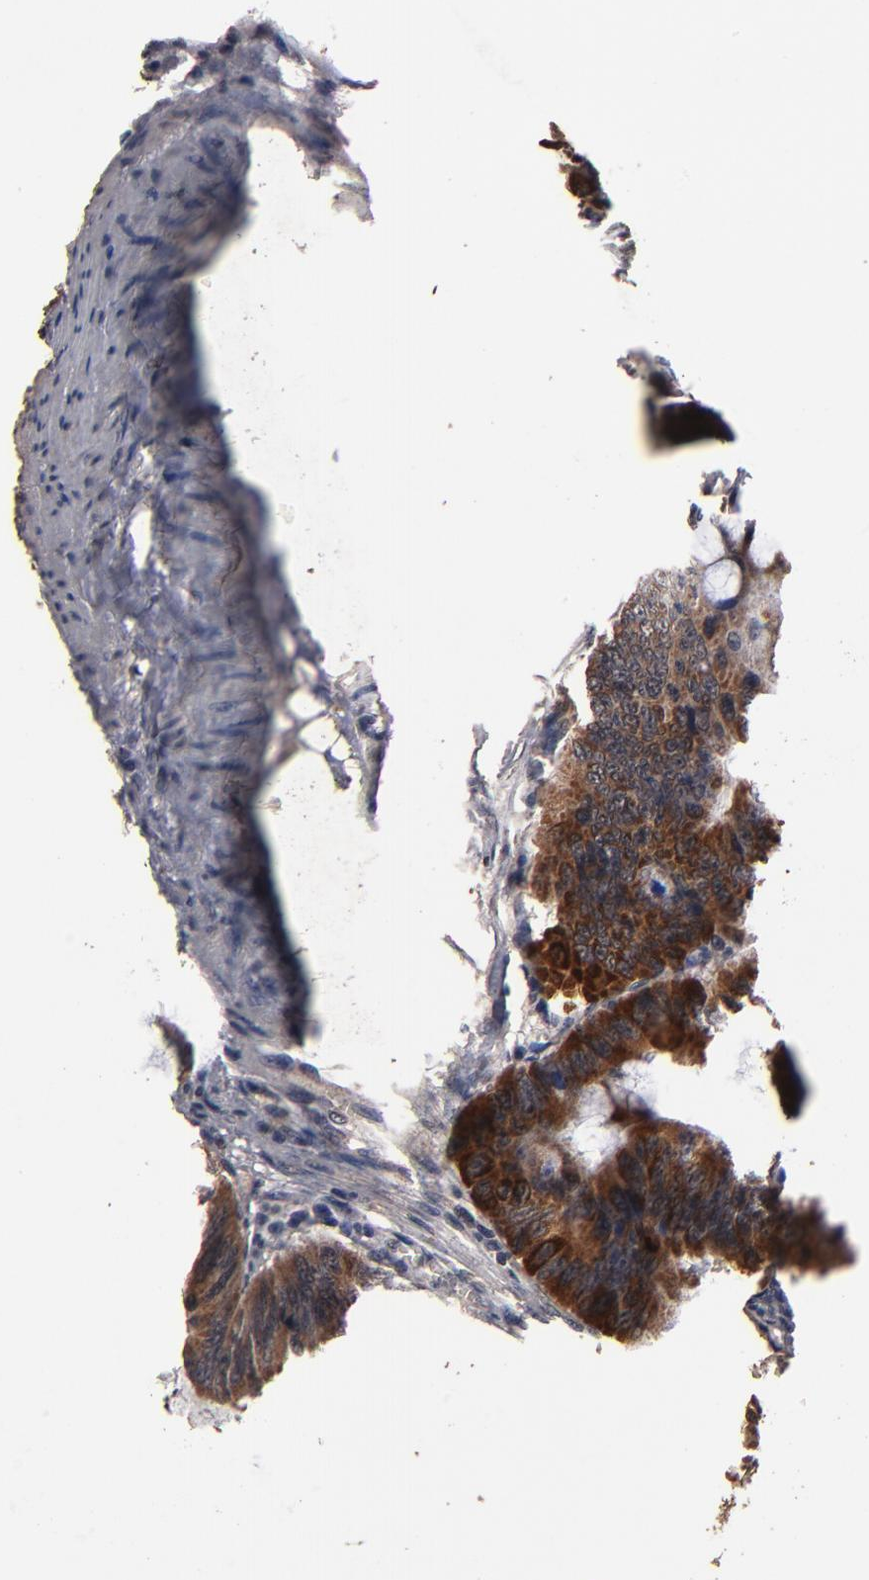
{"staining": {"intensity": "strong", "quantity": ">75%", "location": "cytoplasmic/membranous,nuclear"}, "tissue": "colorectal cancer", "cell_type": "Tumor cells", "image_type": "cancer", "snomed": [{"axis": "morphology", "description": "Adenocarcinoma, NOS"}, {"axis": "topography", "description": "Colon"}], "caption": "A micrograph of colorectal cancer stained for a protein shows strong cytoplasmic/membranous and nuclear brown staining in tumor cells.", "gene": "NXF2B", "patient": {"sex": "female", "age": 55}}